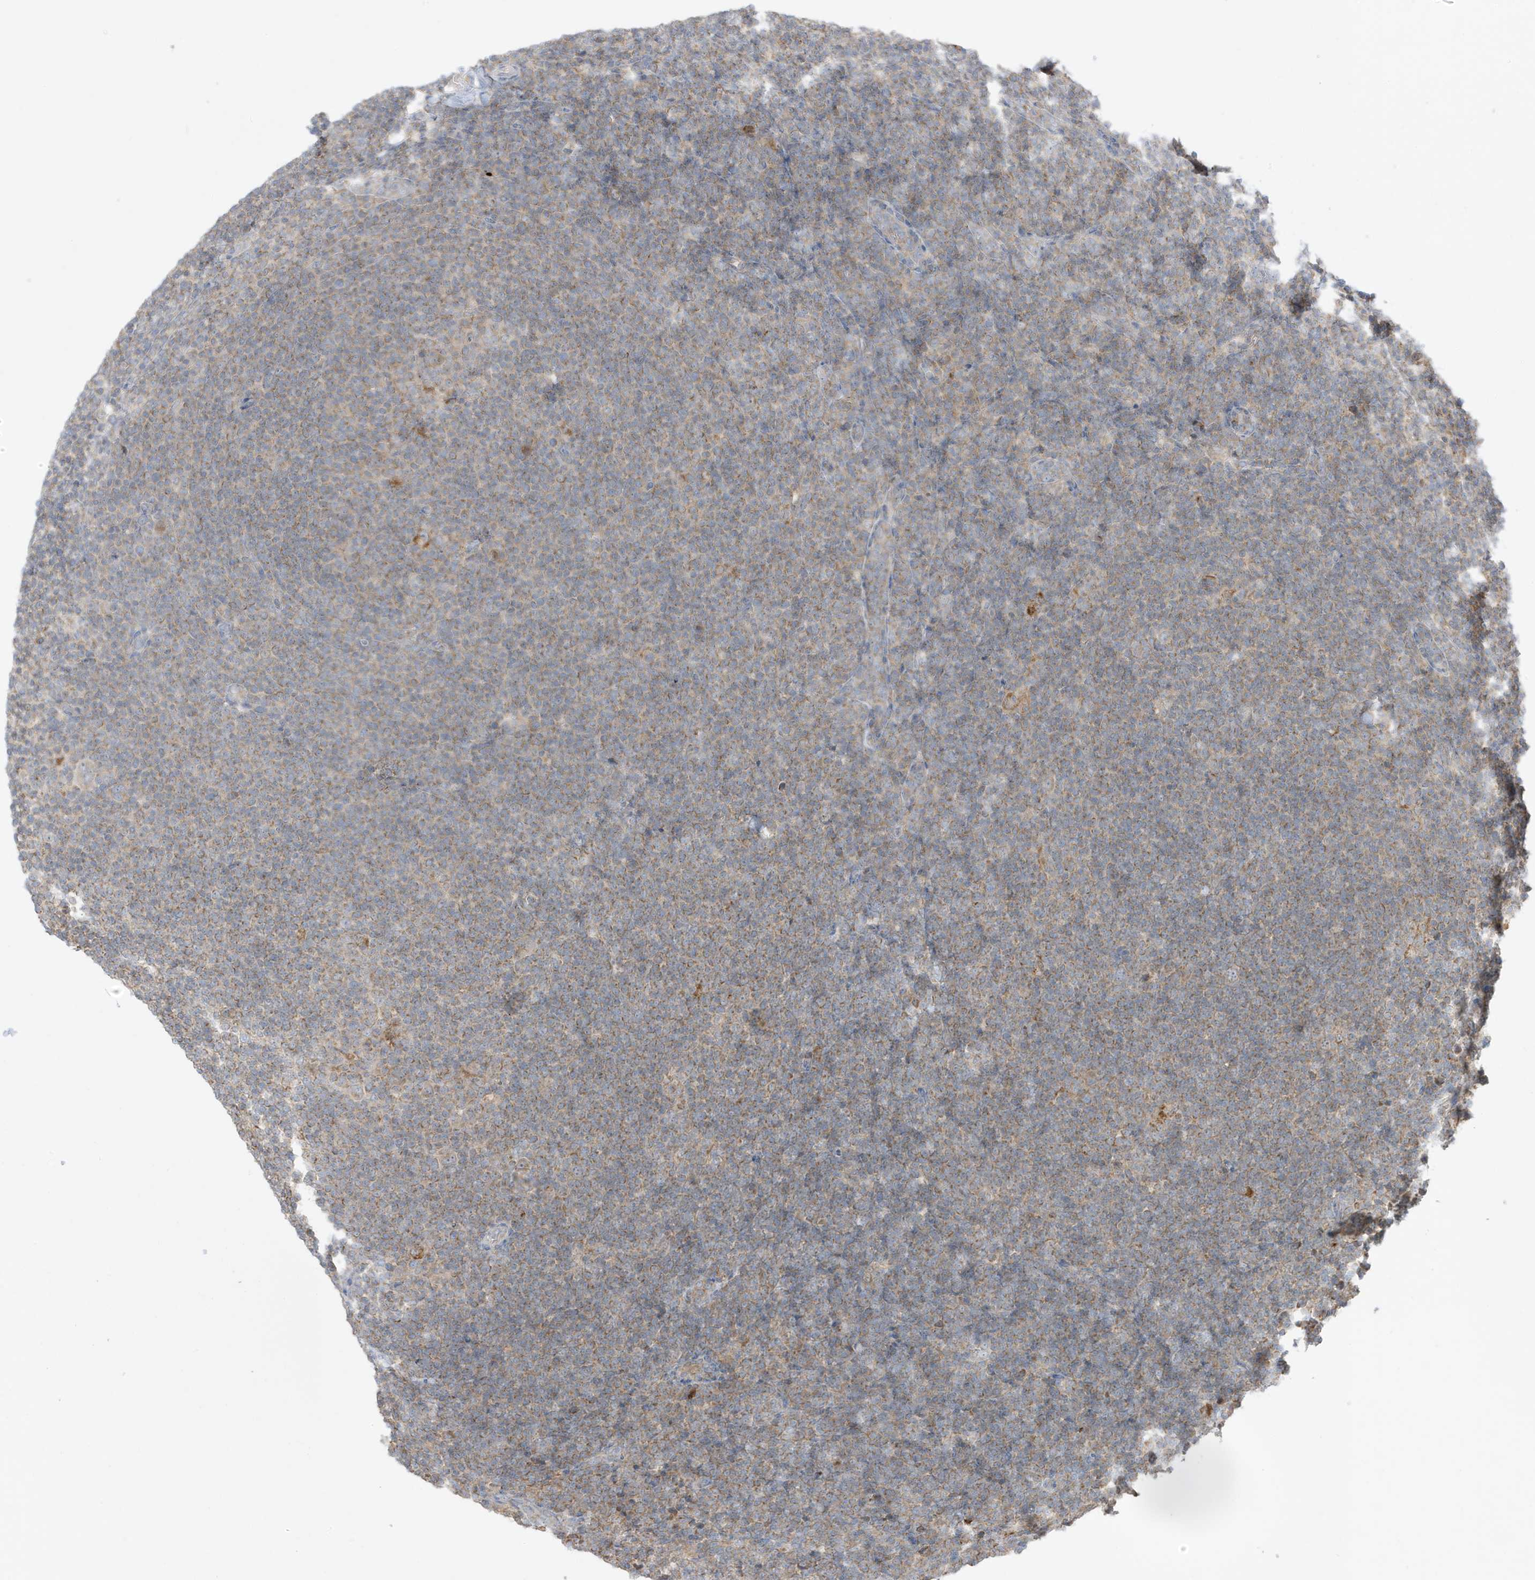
{"staining": {"intensity": "moderate", "quantity": "25%-75%", "location": "cytoplasmic/membranous"}, "tissue": "lymphoma", "cell_type": "Tumor cells", "image_type": "cancer", "snomed": [{"axis": "morphology", "description": "Hodgkin's disease, NOS"}, {"axis": "topography", "description": "Lymph node"}], "caption": "A brown stain highlights moderate cytoplasmic/membranous expression of a protein in lymphoma tumor cells.", "gene": "NPPC", "patient": {"sex": "female", "age": 57}}